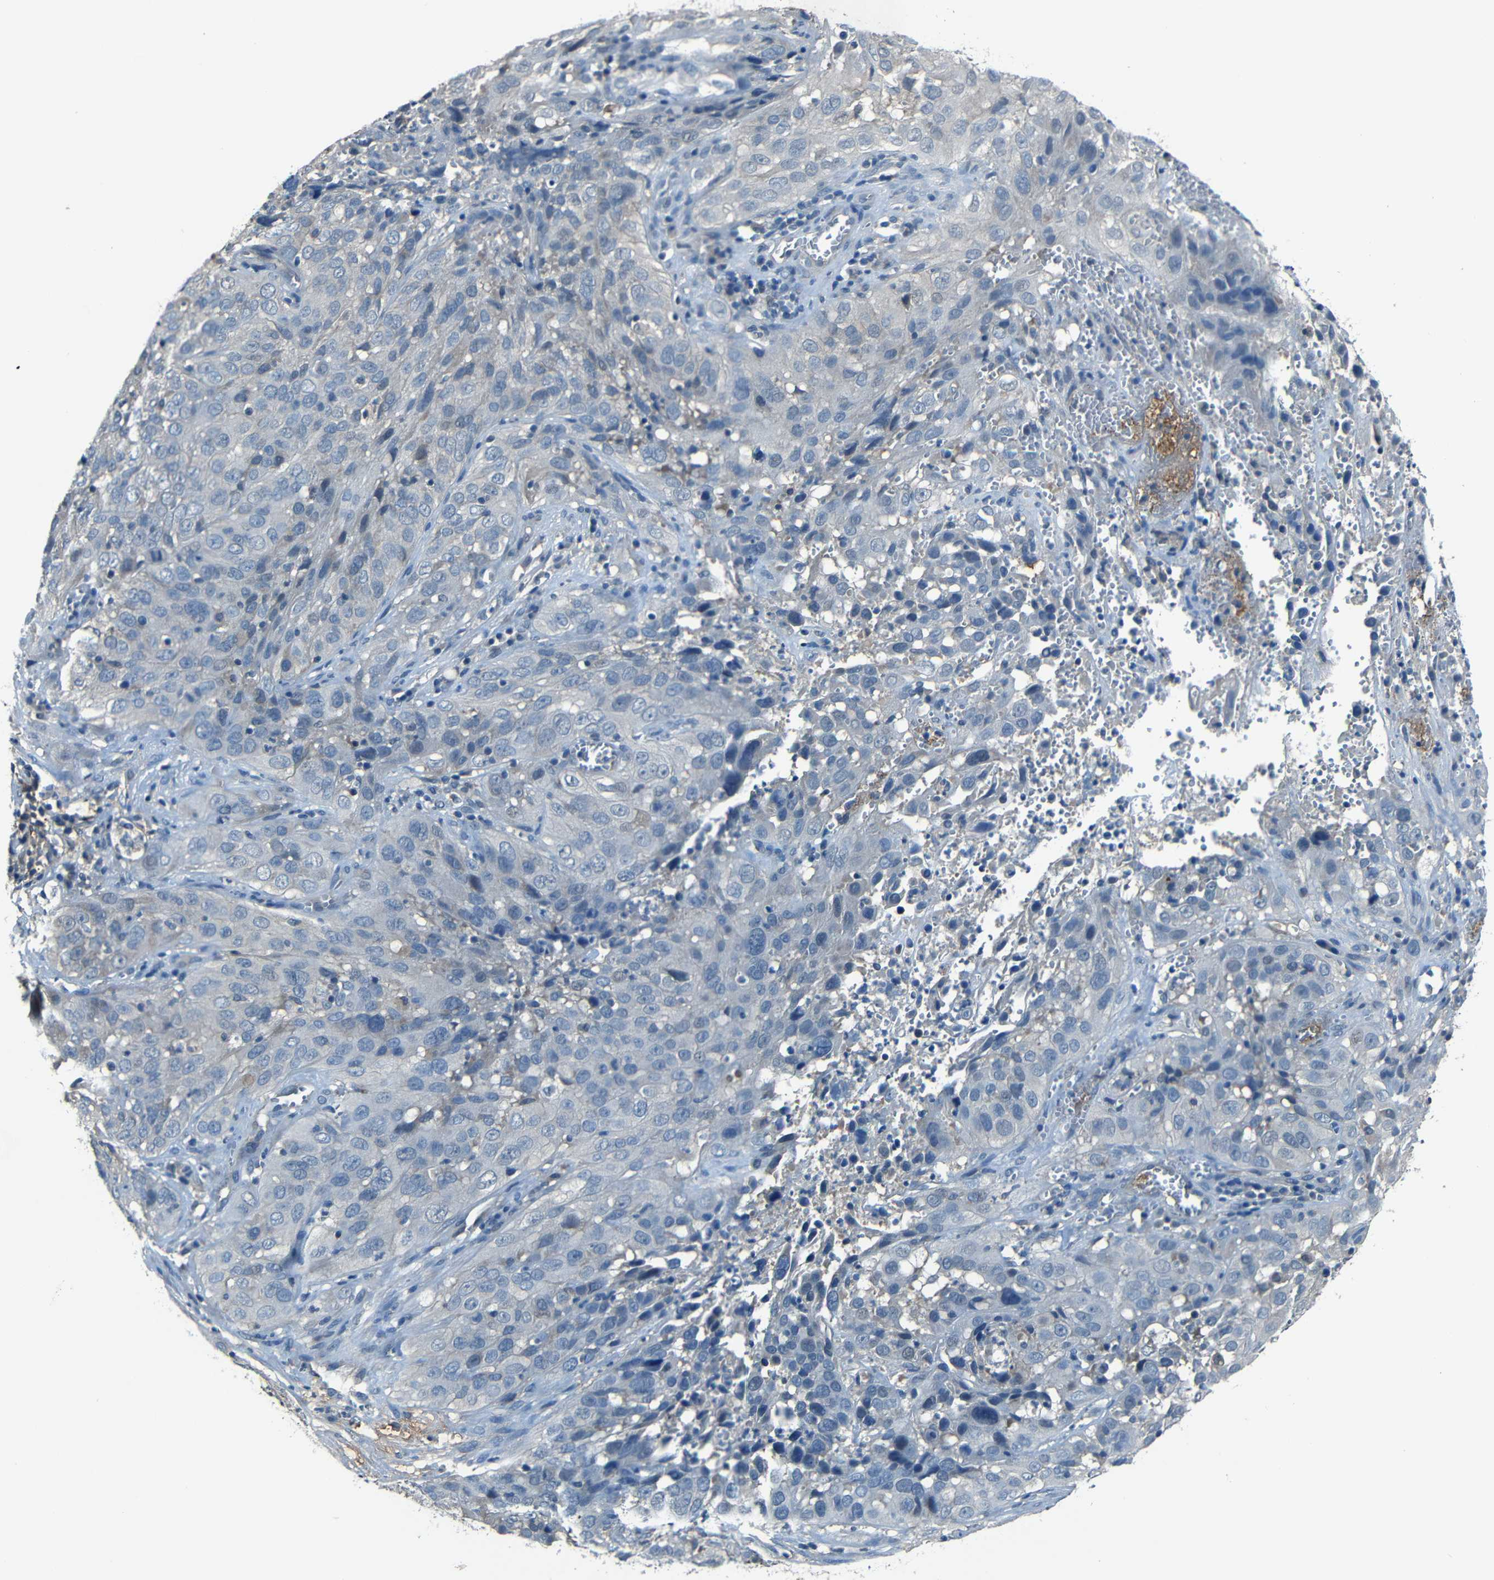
{"staining": {"intensity": "negative", "quantity": "none", "location": "none"}, "tissue": "cervical cancer", "cell_type": "Tumor cells", "image_type": "cancer", "snomed": [{"axis": "morphology", "description": "Squamous cell carcinoma, NOS"}, {"axis": "topography", "description": "Cervix"}], "caption": "Immunohistochemical staining of human cervical cancer (squamous cell carcinoma) shows no significant positivity in tumor cells. (DAB (3,3'-diaminobenzidine) IHC, high magnification).", "gene": "SLA", "patient": {"sex": "female", "age": 32}}